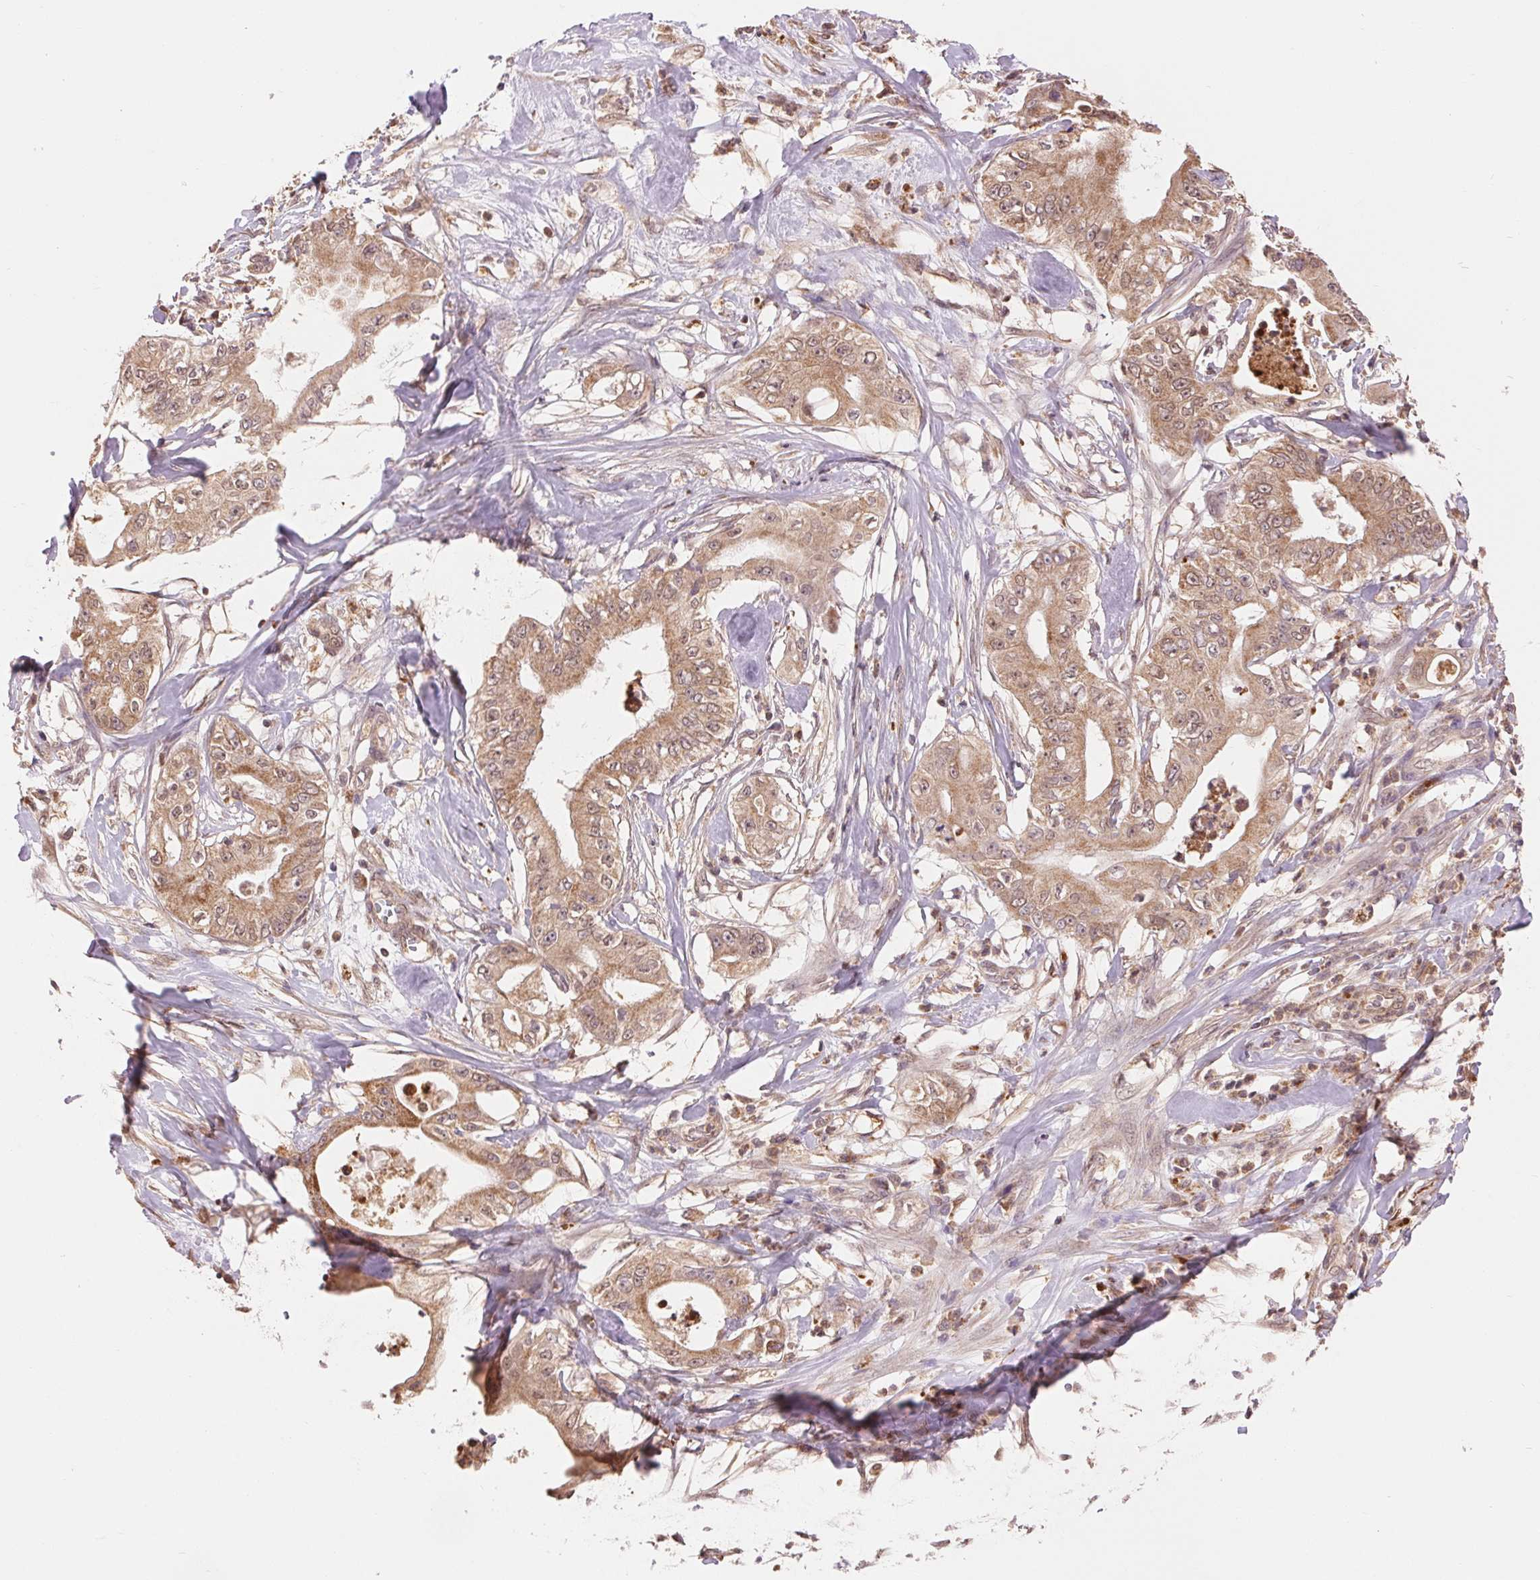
{"staining": {"intensity": "moderate", "quantity": ">75%", "location": "cytoplasmic/membranous,nuclear"}, "tissue": "pancreatic cancer", "cell_type": "Tumor cells", "image_type": "cancer", "snomed": [{"axis": "morphology", "description": "Adenocarcinoma, NOS"}, {"axis": "topography", "description": "Pancreas"}], "caption": "About >75% of tumor cells in pancreatic cancer show moderate cytoplasmic/membranous and nuclear protein staining as visualized by brown immunohistochemical staining.", "gene": "TMEM273", "patient": {"sex": "male", "age": 71}}